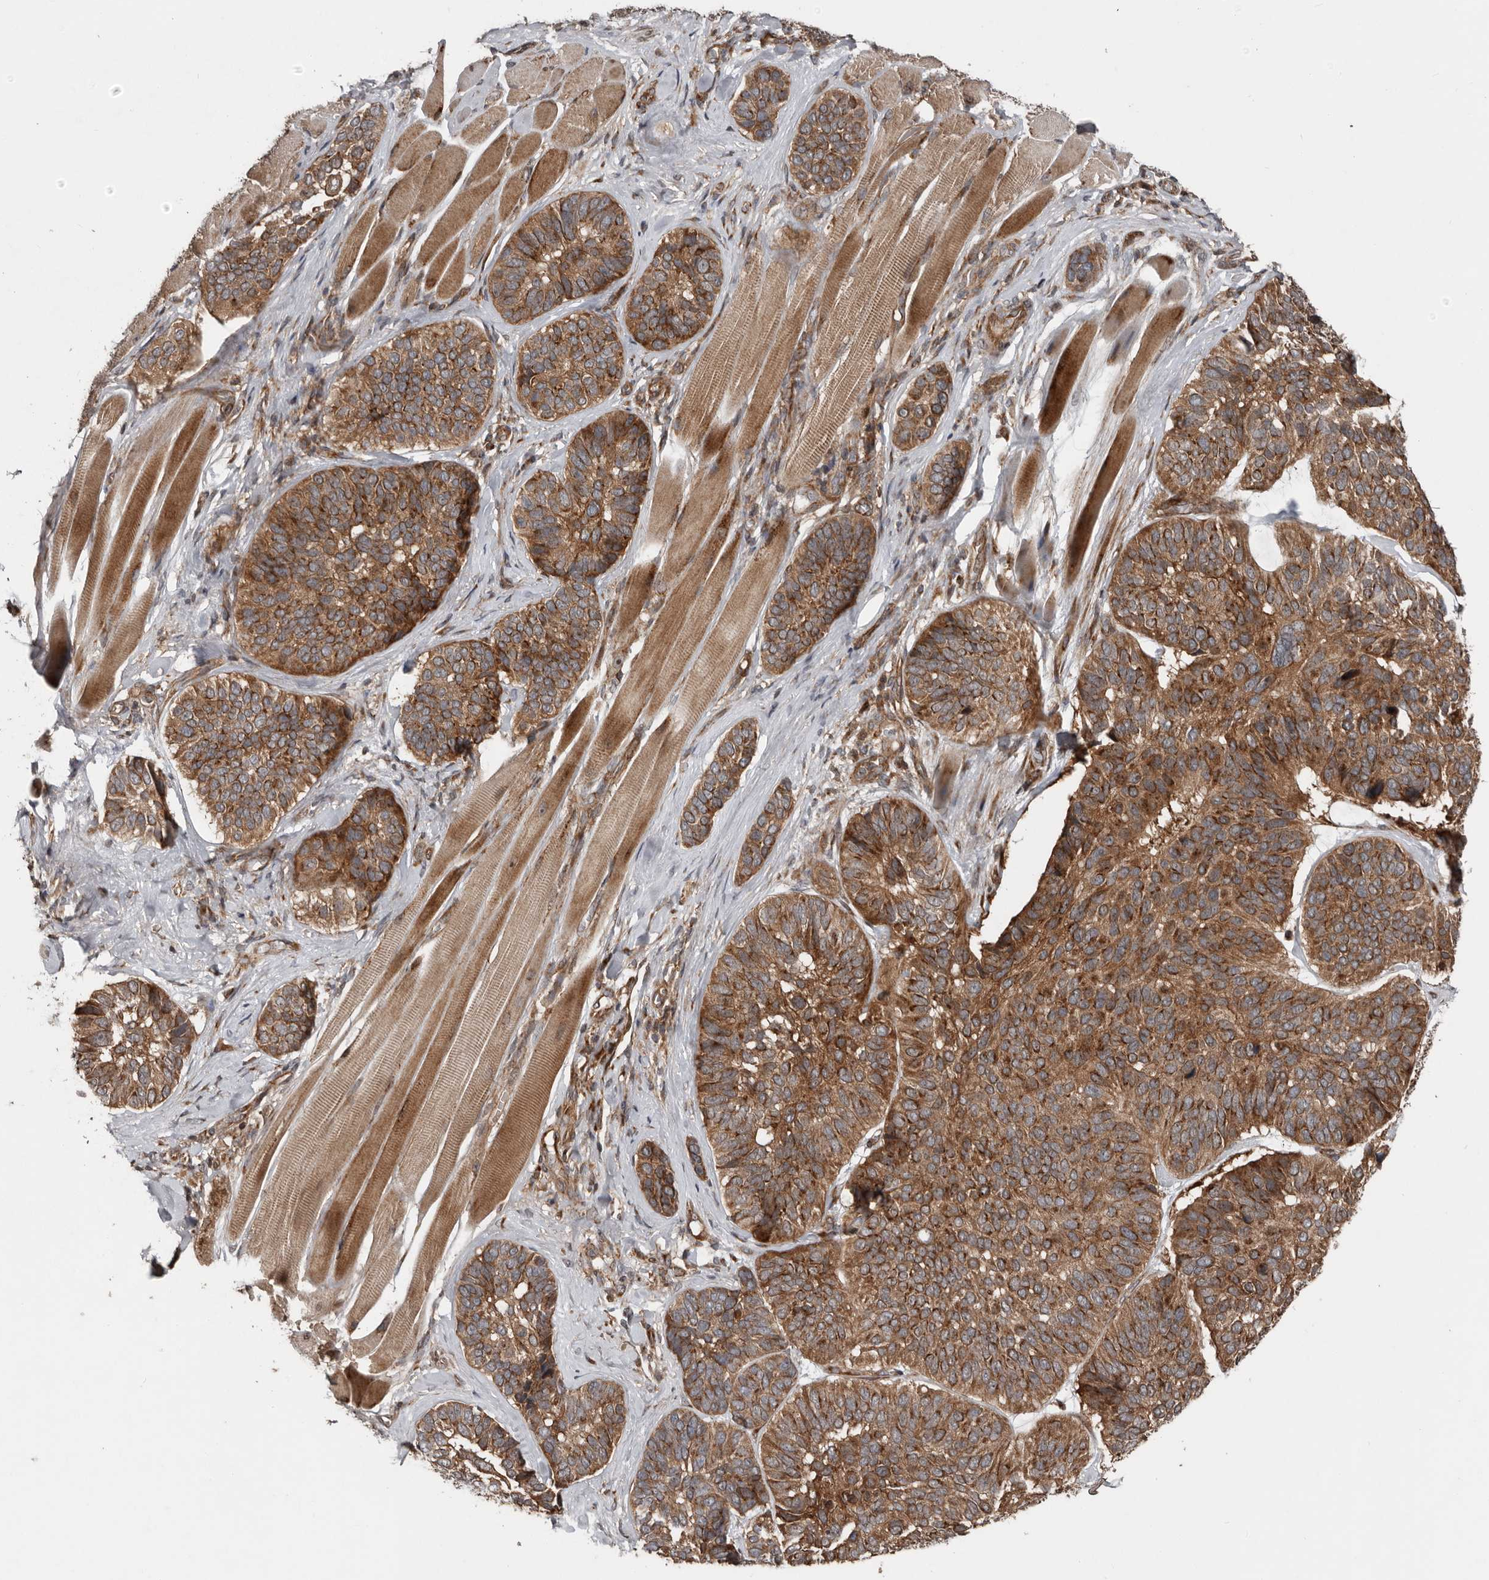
{"staining": {"intensity": "strong", "quantity": ">75%", "location": "cytoplasmic/membranous"}, "tissue": "skin cancer", "cell_type": "Tumor cells", "image_type": "cancer", "snomed": [{"axis": "morphology", "description": "Basal cell carcinoma"}, {"axis": "topography", "description": "Skin"}], "caption": "This micrograph exhibits skin cancer (basal cell carcinoma) stained with immunohistochemistry (IHC) to label a protein in brown. The cytoplasmic/membranous of tumor cells show strong positivity for the protein. Nuclei are counter-stained blue.", "gene": "CCDC190", "patient": {"sex": "male", "age": 62}}